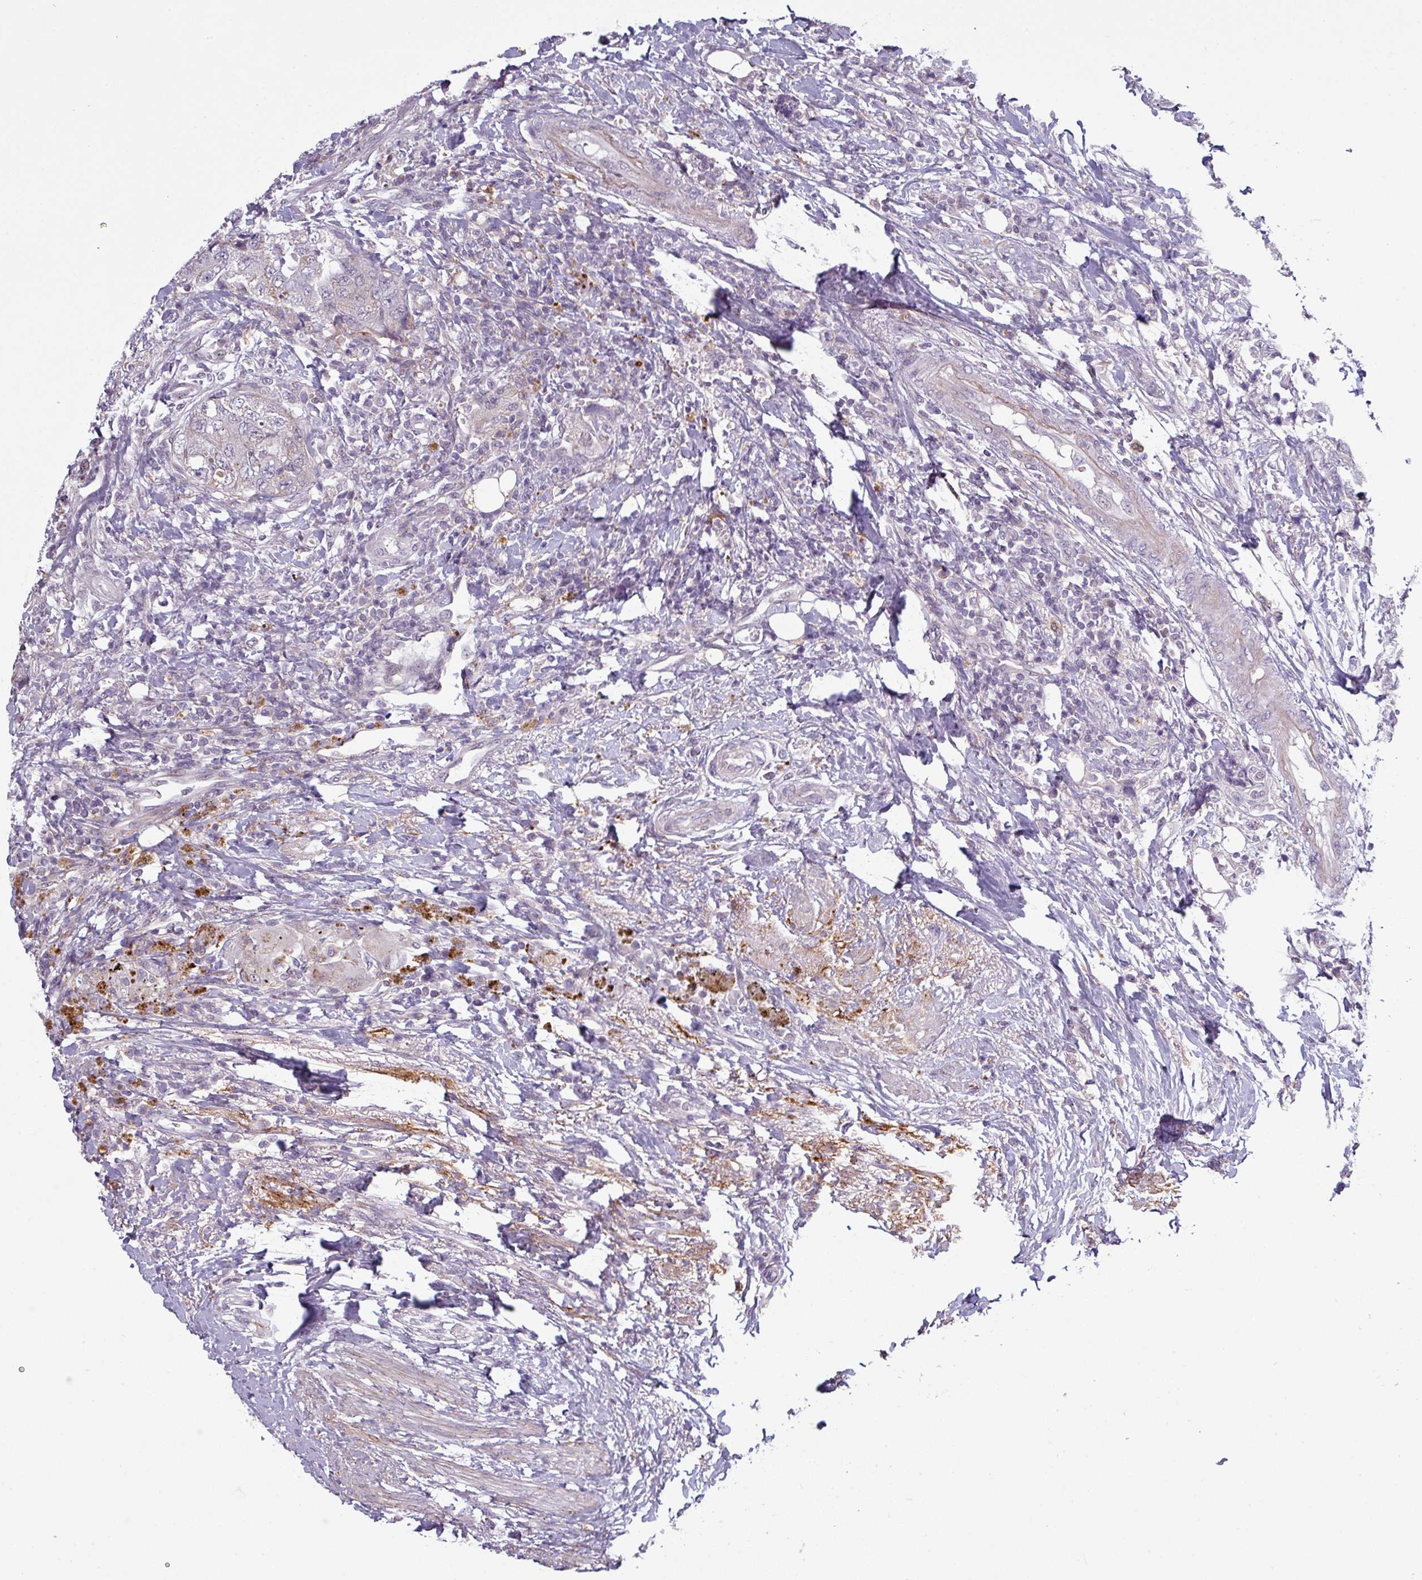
{"staining": {"intensity": "negative", "quantity": "none", "location": "none"}, "tissue": "urothelial cancer", "cell_type": "Tumor cells", "image_type": "cancer", "snomed": [{"axis": "morphology", "description": "Urothelial carcinoma, High grade"}, {"axis": "topography", "description": "Urinary bladder"}], "caption": "Photomicrograph shows no significant protein positivity in tumor cells of urothelial cancer.", "gene": "C2orf16", "patient": {"sex": "female", "age": 78}}